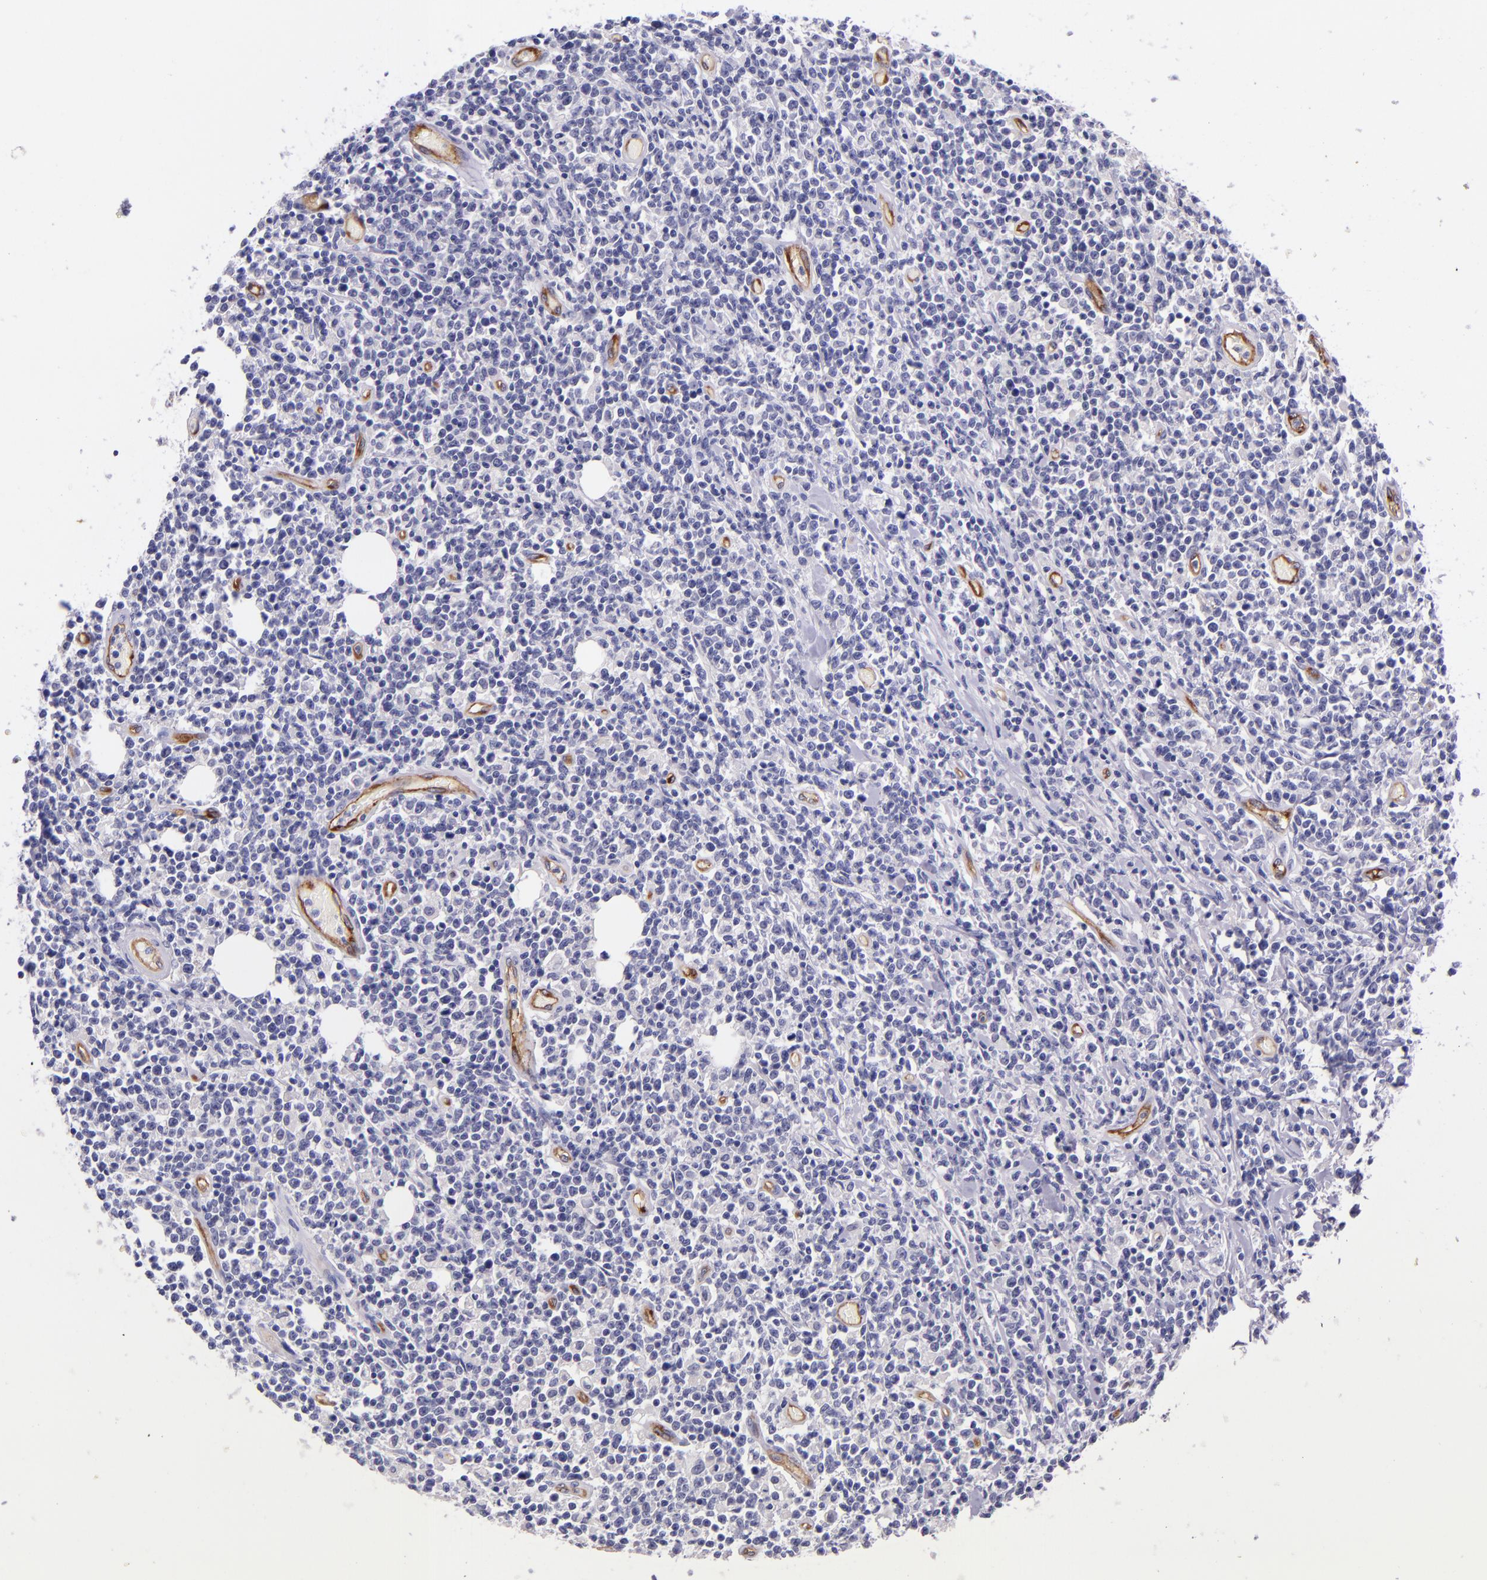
{"staining": {"intensity": "negative", "quantity": "none", "location": "none"}, "tissue": "lymphoma", "cell_type": "Tumor cells", "image_type": "cancer", "snomed": [{"axis": "morphology", "description": "Malignant lymphoma, non-Hodgkin's type, High grade"}, {"axis": "topography", "description": "Colon"}], "caption": "This is a histopathology image of immunohistochemistry (IHC) staining of lymphoma, which shows no positivity in tumor cells.", "gene": "NOS3", "patient": {"sex": "male", "age": 82}}